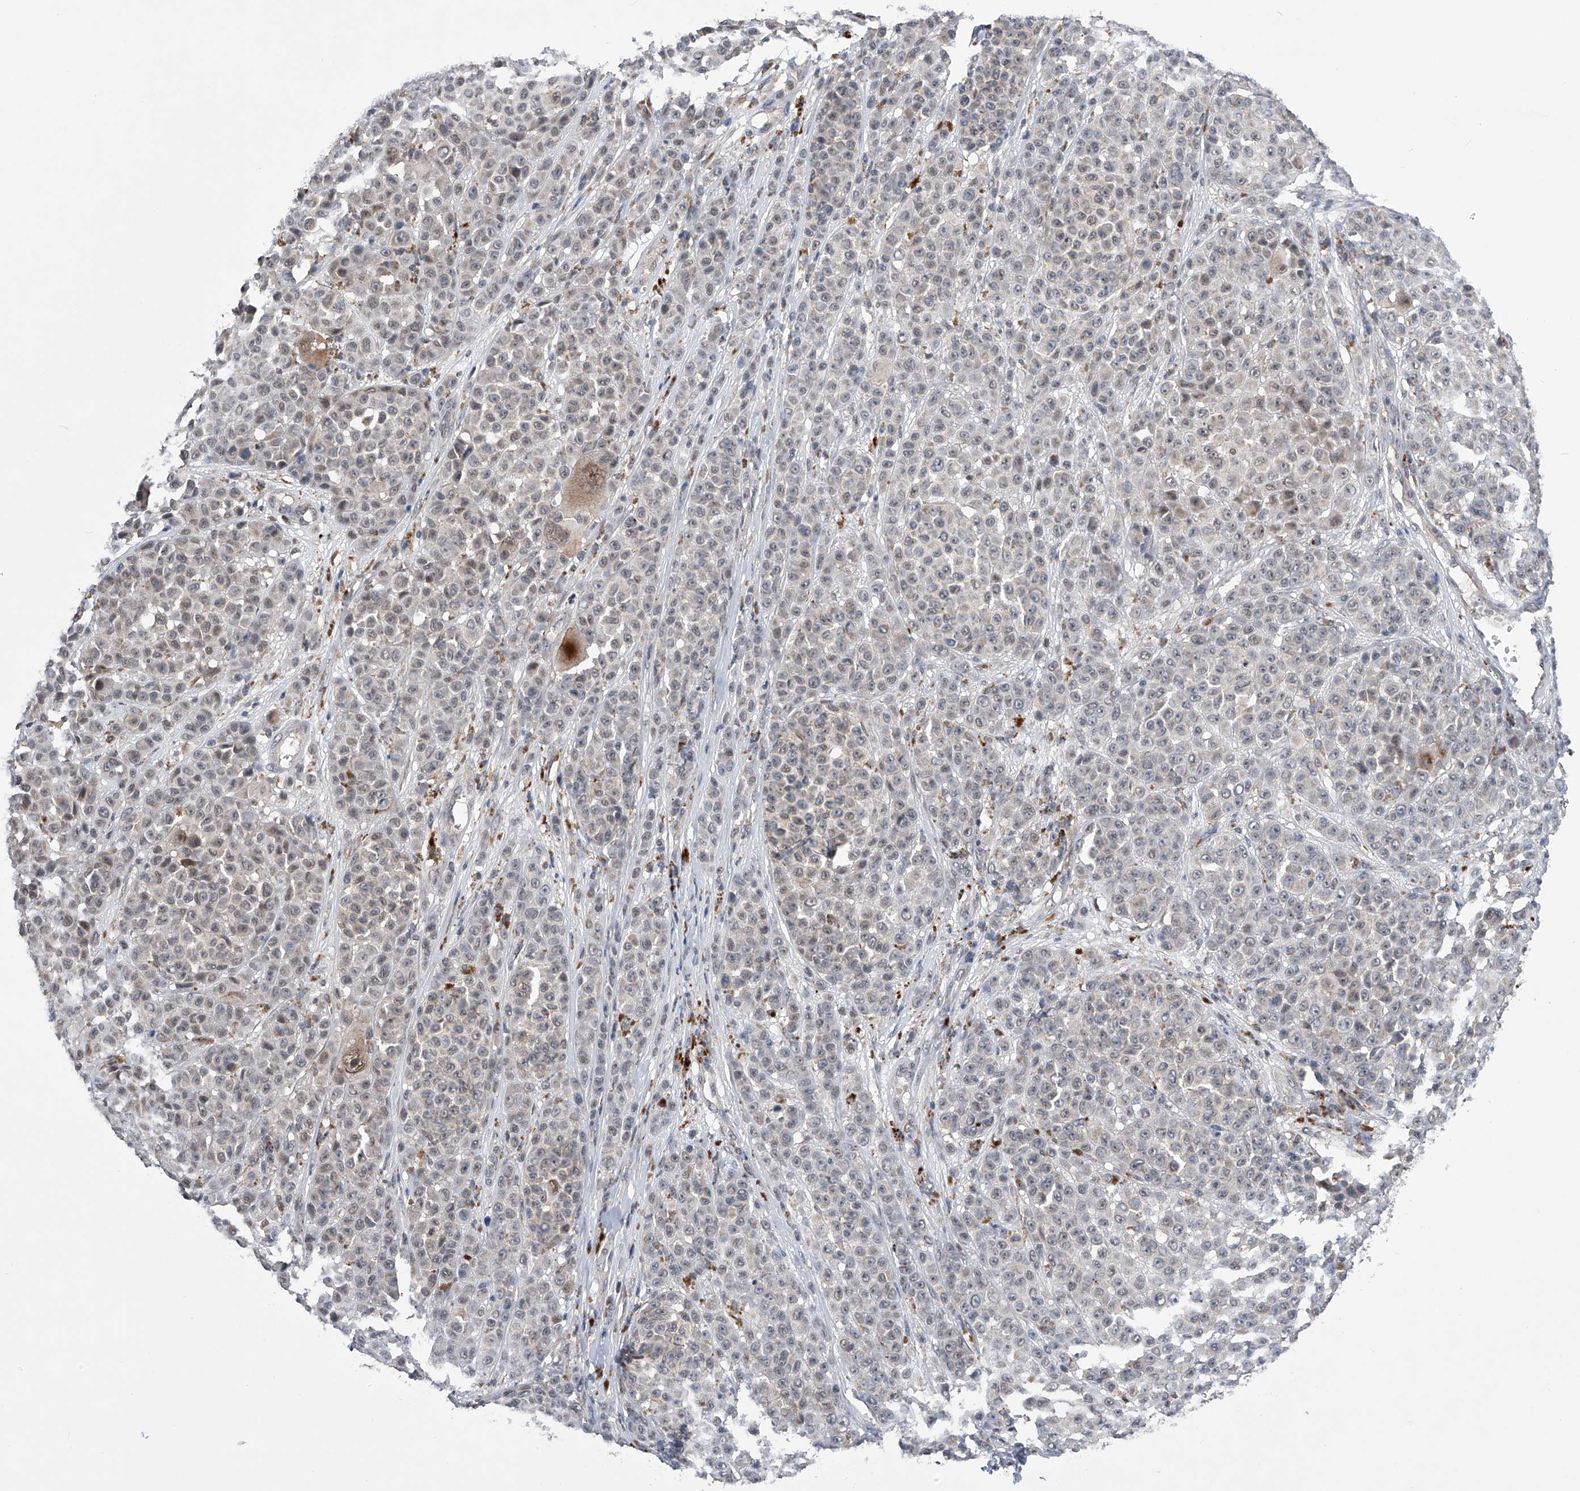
{"staining": {"intensity": "weak", "quantity": "<25%", "location": "nuclear"}, "tissue": "melanoma", "cell_type": "Tumor cells", "image_type": "cancer", "snomed": [{"axis": "morphology", "description": "Malignant melanoma, NOS"}, {"axis": "topography", "description": "Skin"}], "caption": "An image of human malignant melanoma is negative for staining in tumor cells.", "gene": "SPOCK1", "patient": {"sex": "female", "age": 94}}